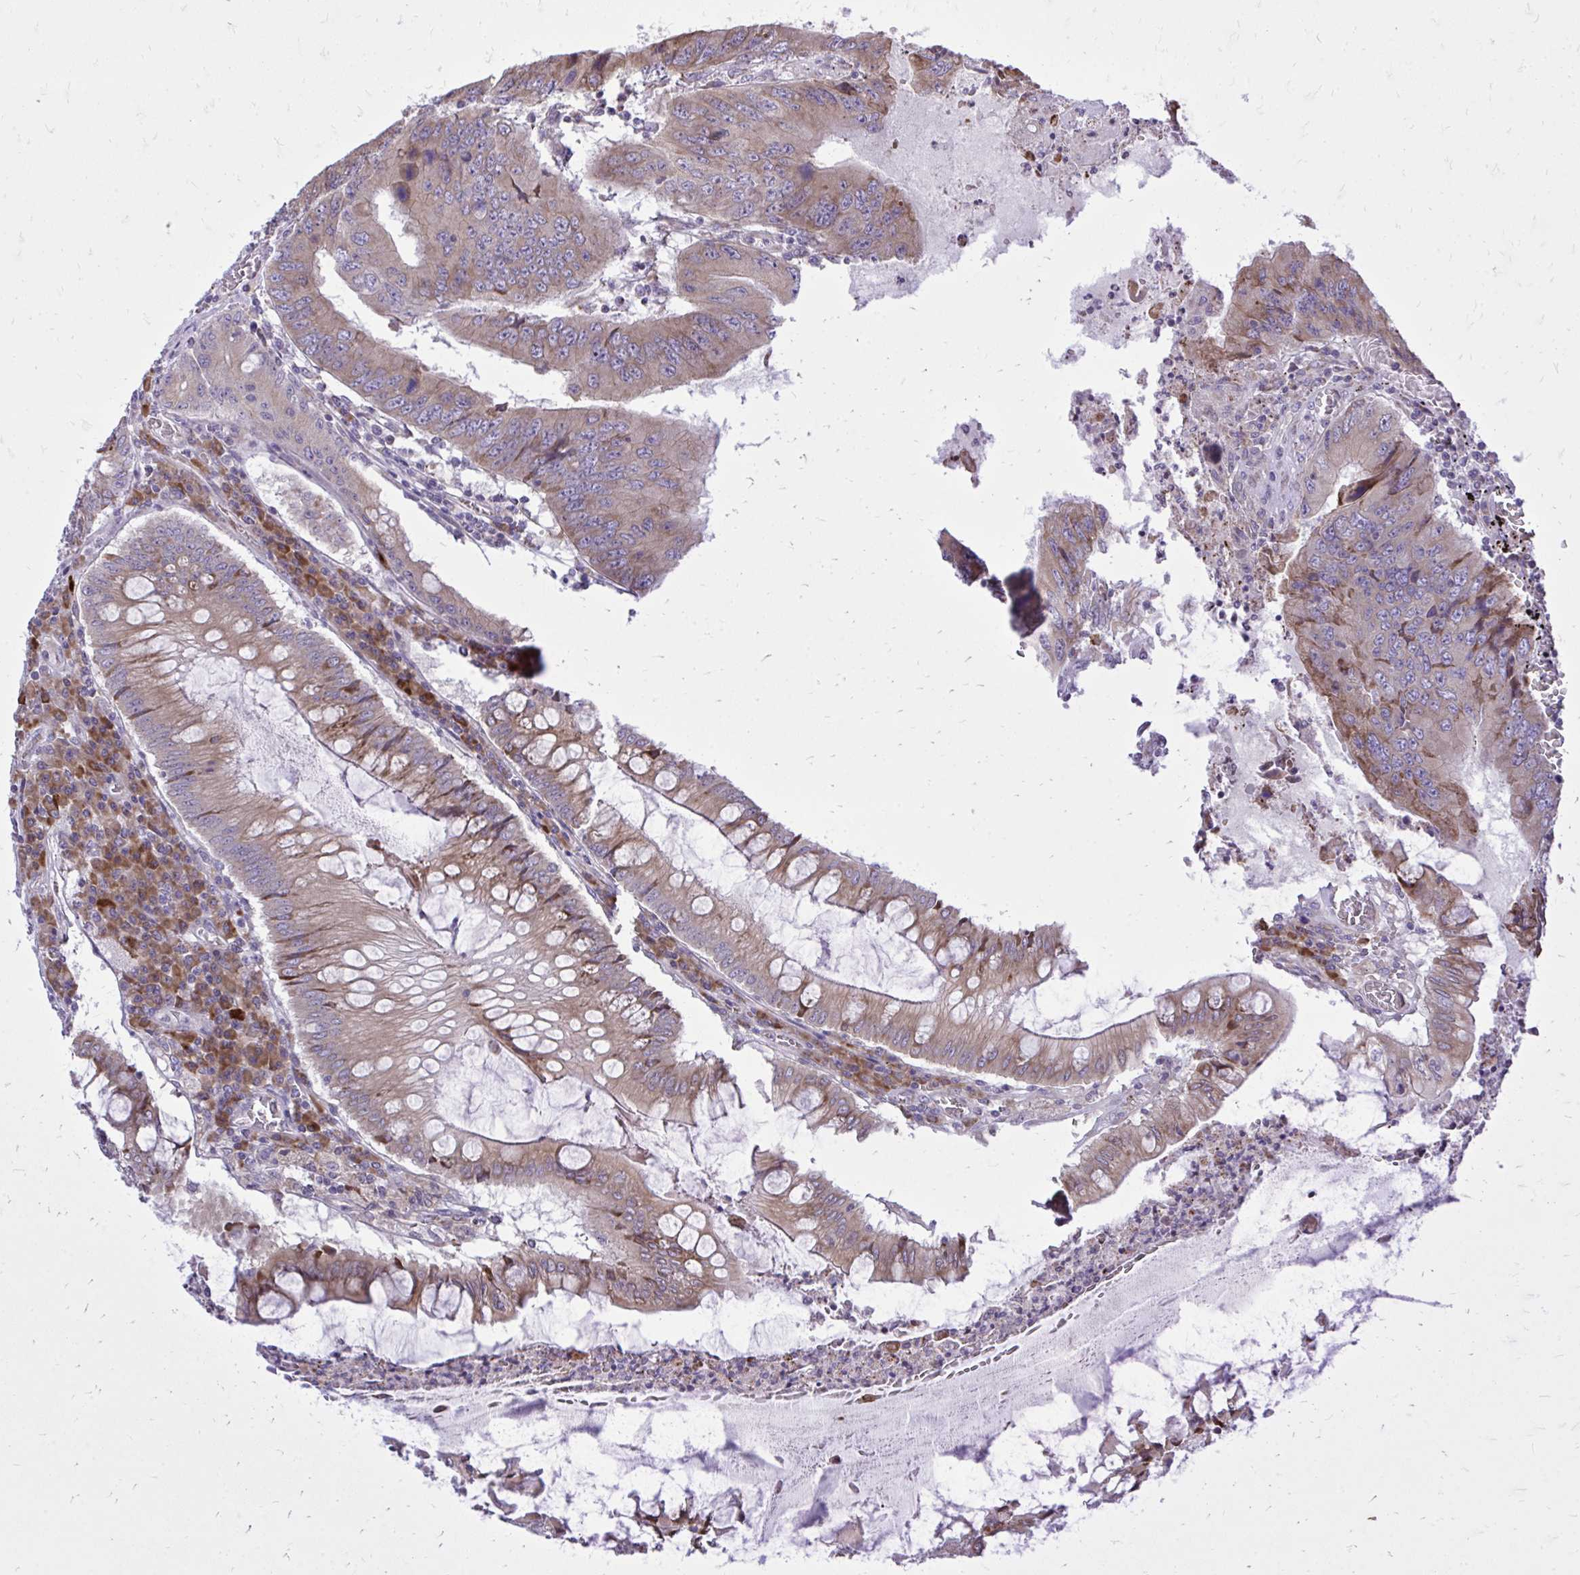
{"staining": {"intensity": "moderate", "quantity": ">75%", "location": "cytoplasmic/membranous"}, "tissue": "colorectal cancer", "cell_type": "Tumor cells", "image_type": "cancer", "snomed": [{"axis": "morphology", "description": "Adenocarcinoma, NOS"}, {"axis": "topography", "description": "Colon"}], "caption": "This micrograph reveals immunohistochemistry (IHC) staining of colorectal cancer (adenocarcinoma), with medium moderate cytoplasmic/membranous positivity in approximately >75% of tumor cells.", "gene": "METTL9", "patient": {"sex": "male", "age": 53}}